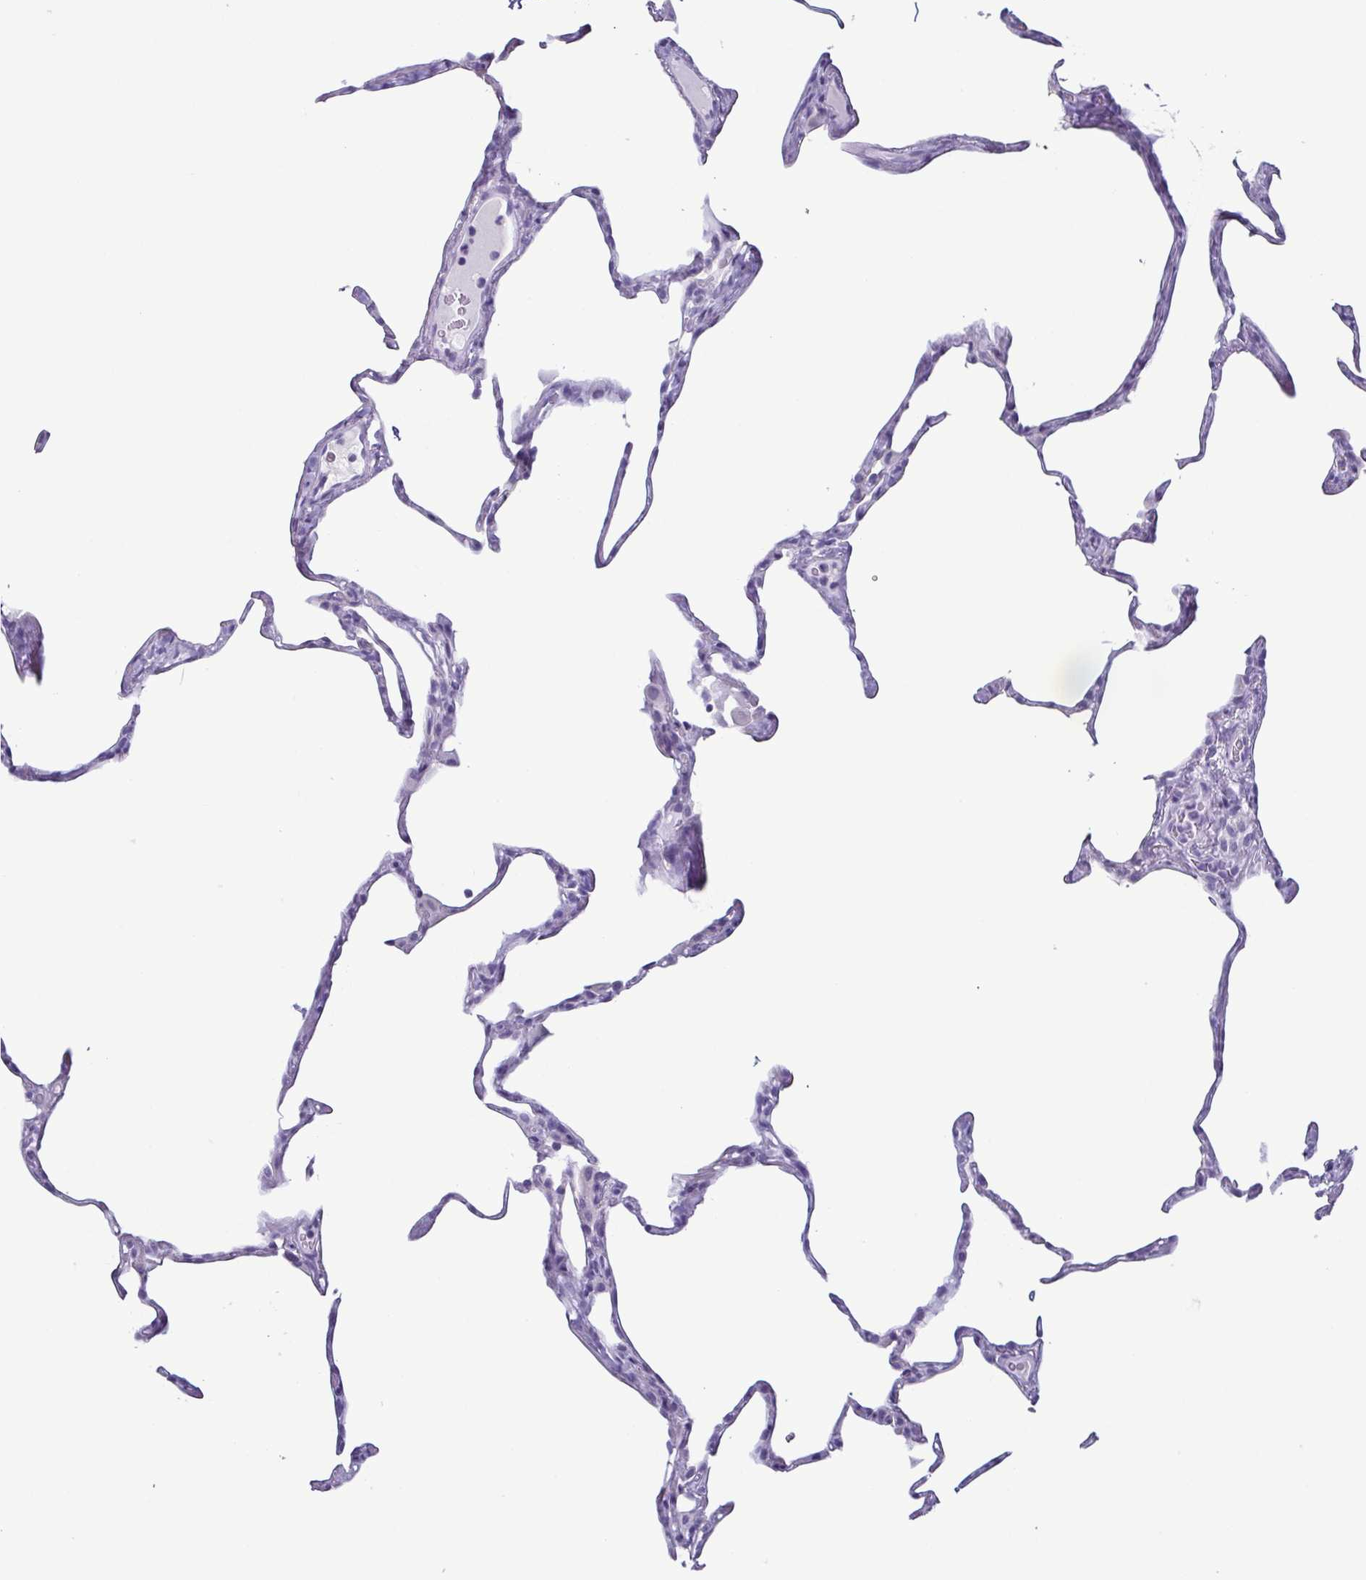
{"staining": {"intensity": "negative", "quantity": "none", "location": "none"}, "tissue": "lung", "cell_type": "Alveolar cells", "image_type": "normal", "snomed": [{"axis": "morphology", "description": "Normal tissue, NOS"}, {"axis": "topography", "description": "Lung"}], "caption": "This micrograph is of normal lung stained with immunohistochemistry to label a protein in brown with the nuclei are counter-stained blue. There is no staining in alveolar cells.", "gene": "KRT10", "patient": {"sex": "male", "age": 65}}